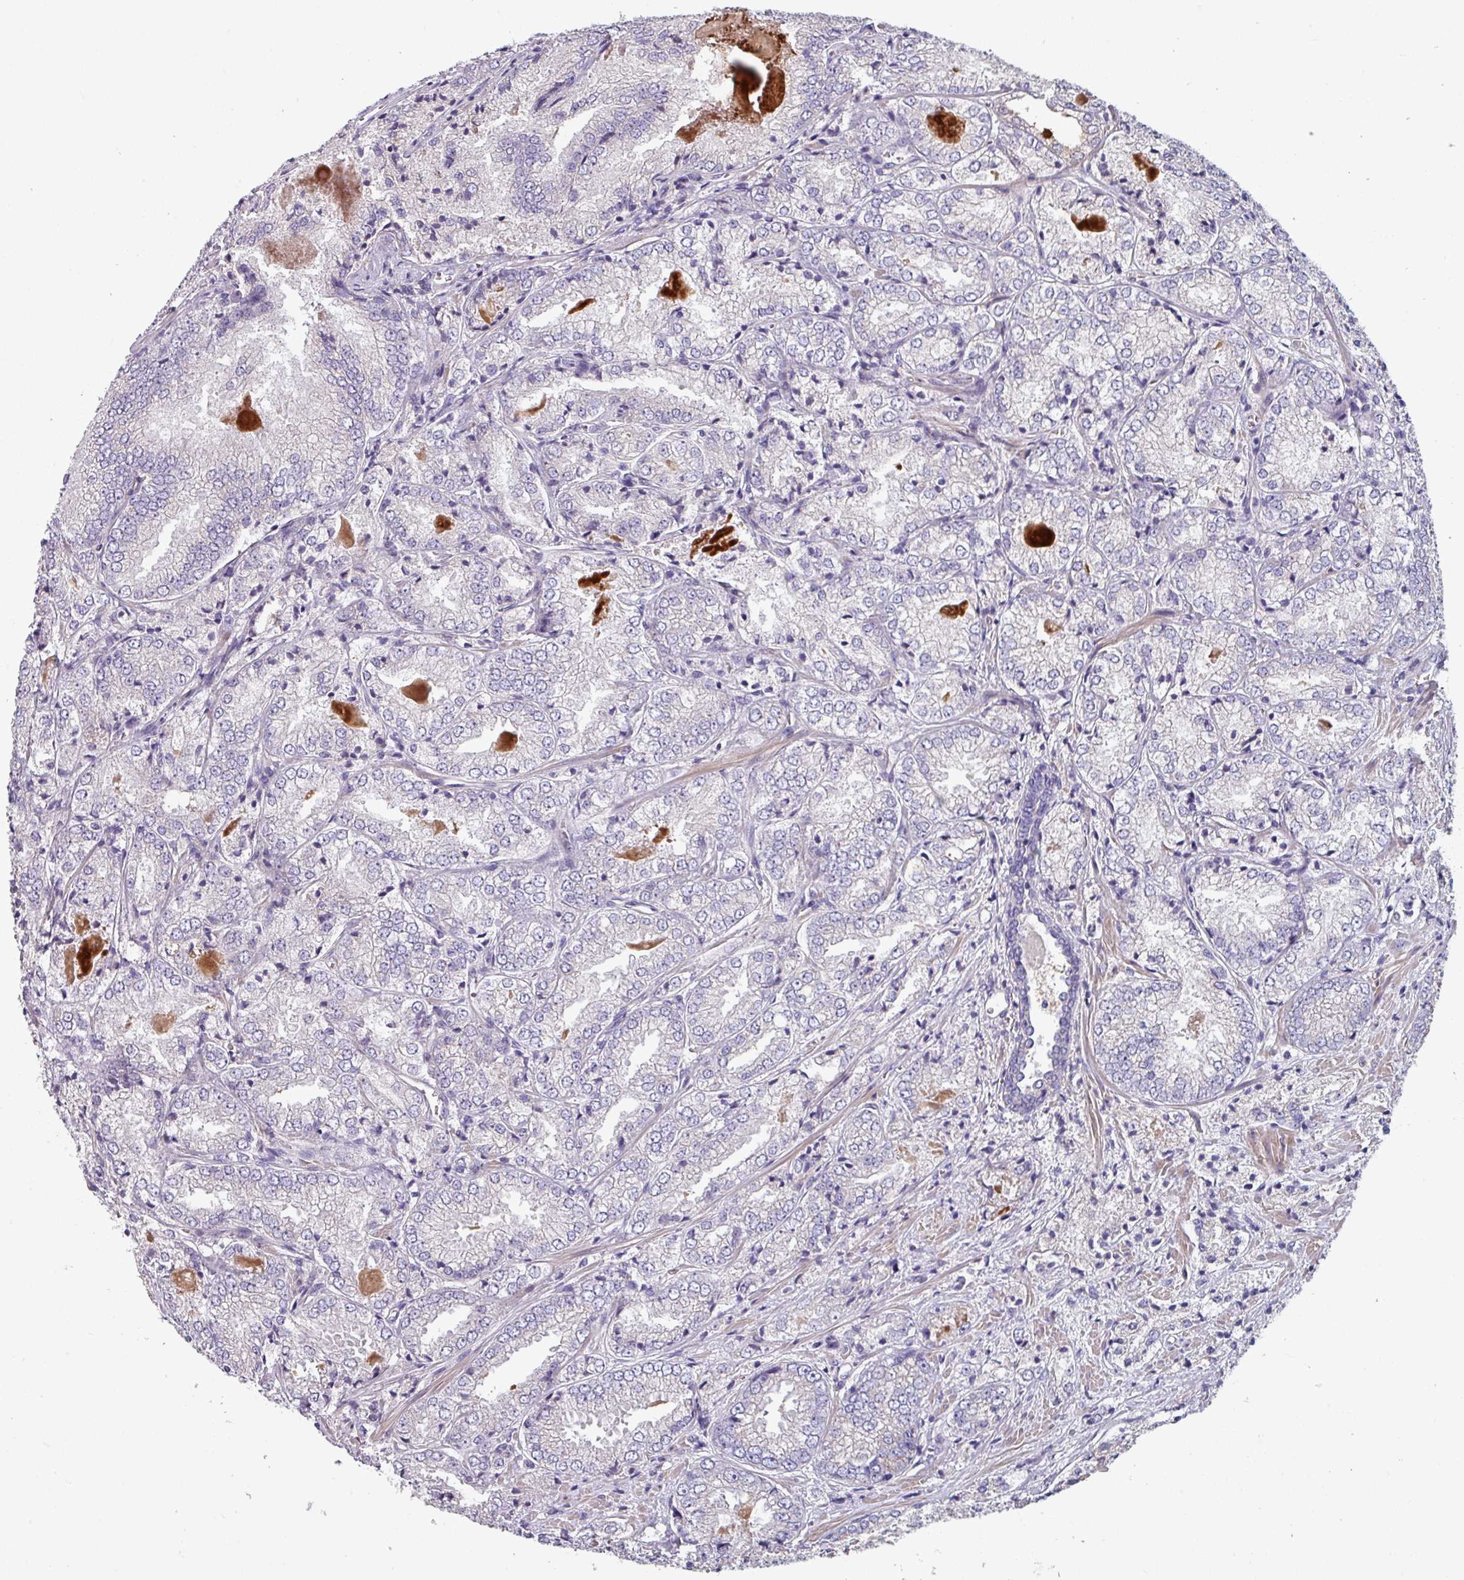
{"staining": {"intensity": "negative", "quantity": "none", "location": "none"}, "tissue": "prostate cancer", "cell_type": "Tumor cells", "image_type": "cancer", "snomed": [{"axis": "morphology", "description": "Adenocarcinoma, High grade"}, {"axis": "topography", "description": "Prostate"}], "caption": "Immunohistochemistry (IHC) histopathology image of neoplastic tissue: human prostate cancer (adenocarcinoma (high-grade)) stained with DAB exhibits no significant protein staining in tumor cells.", "gene": "TMEM132A", "patient": {"sex": "male", "age": 63}}